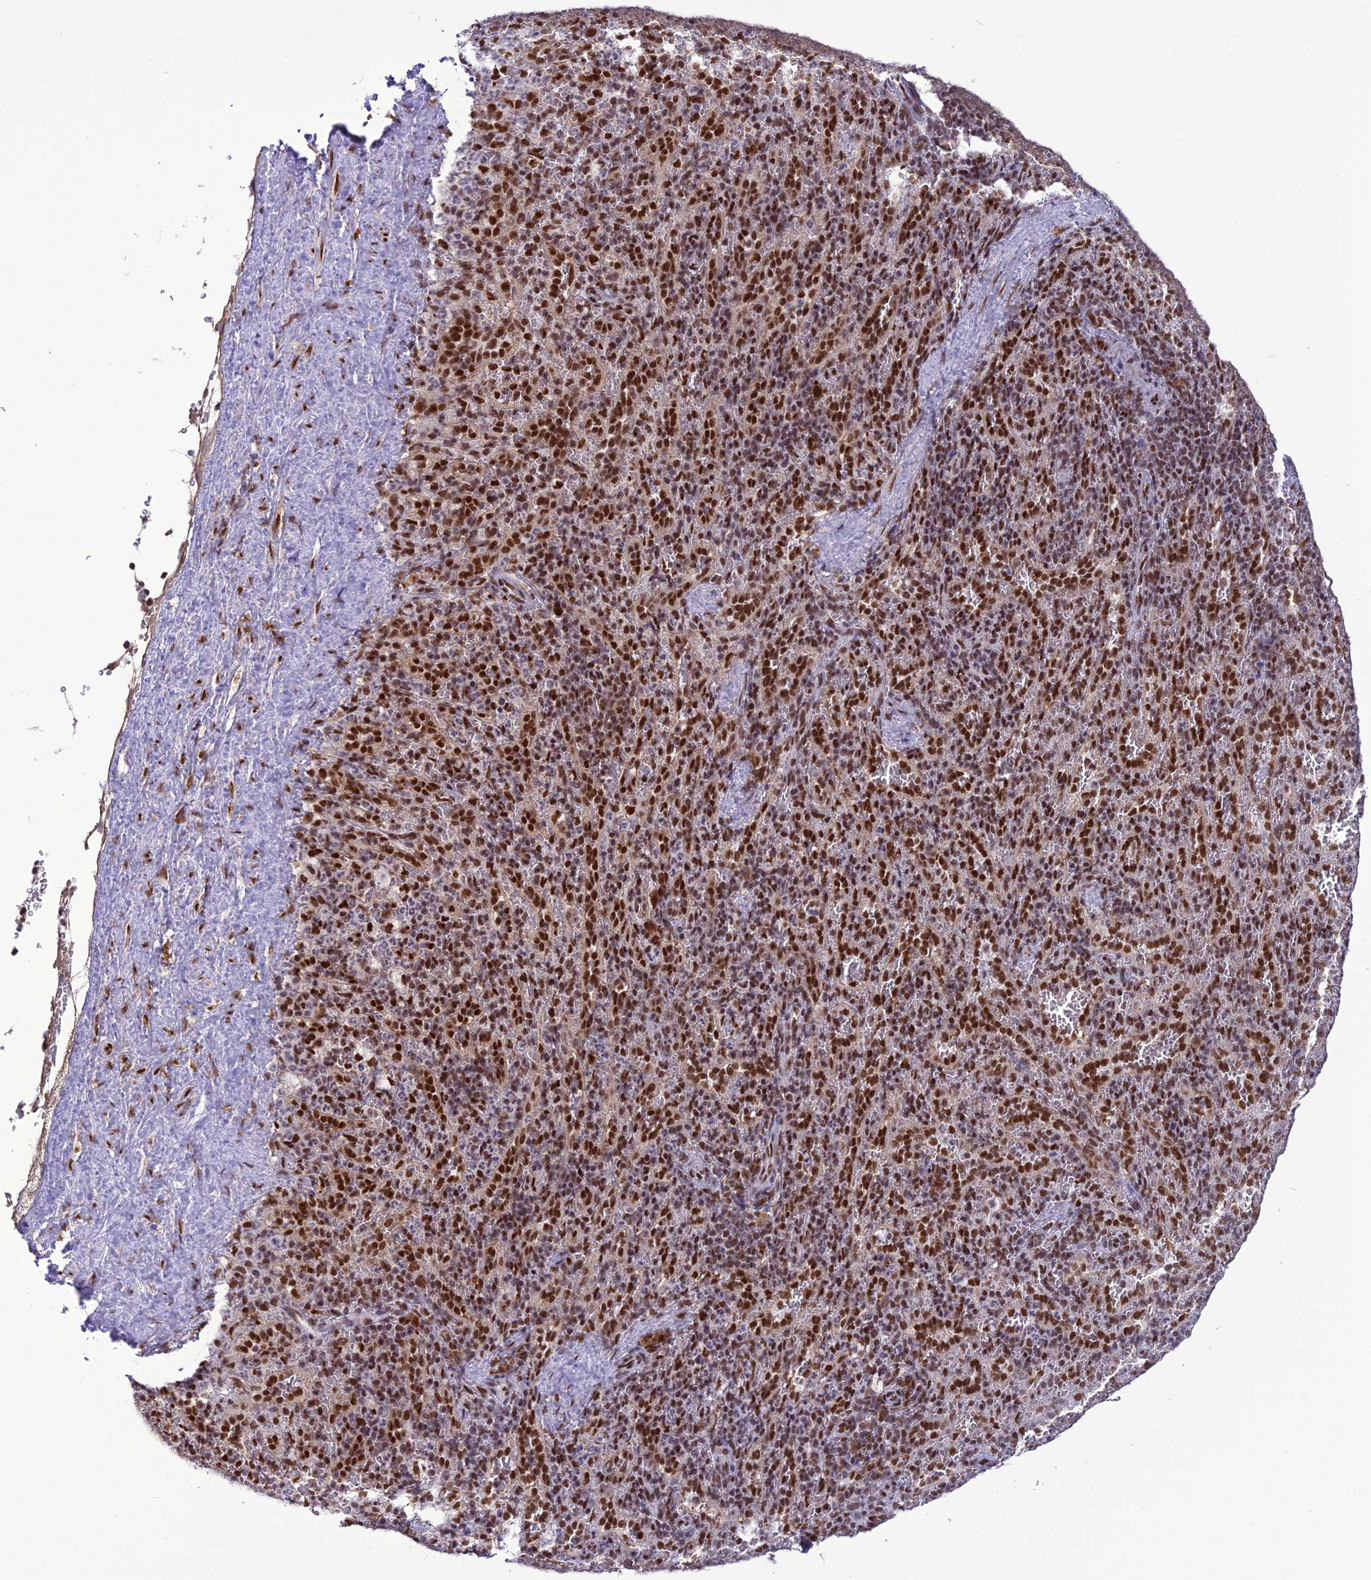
{"staining": {"intensity": "strong", "quantity": "25%-75%", "location": "nuclear"}, "tissue": "spleen", "cell_type": "Cells in red pulp", "image_type": "normal", "snomed": [{"axis": "morphology", "description": "Normal tissue, NOS"}, {"axis": "topography", "description": "Spleen"}], "caption": "This photomicrograph demonstrates immunohistochemistry staining of benign human spleen, with high strong nuclear positivity in approximately 25%-75% of cells in red pulp.", "gene": "DDX1", "patient": {"sex": "female", "age": 21}}